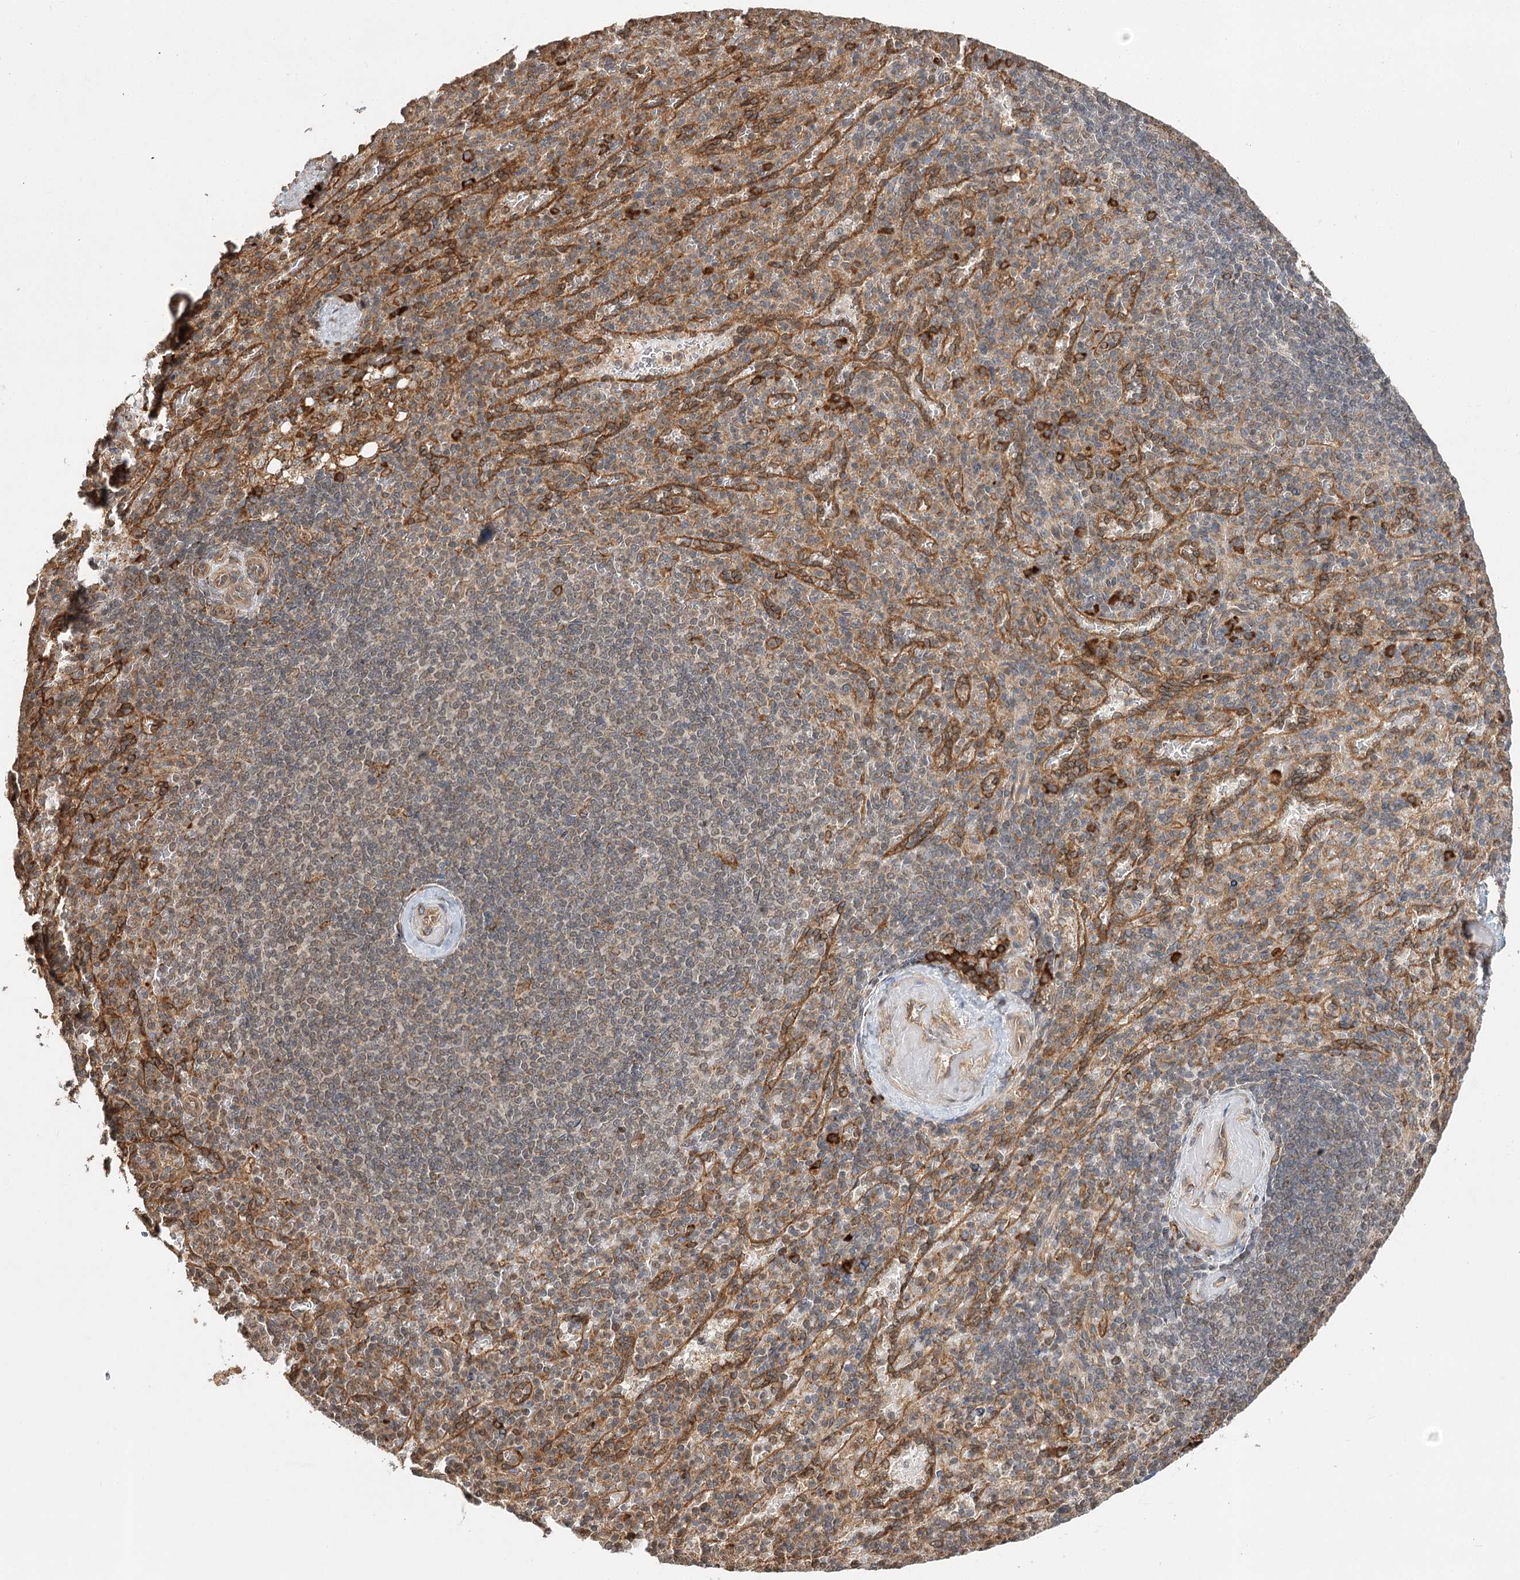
{"staining": {"intensity": "weak", "quantity": "<25%", "location": "cytoplasmic/membranous"}, "tissue": "spleen", "cell_type": "Cells in red pulp", "image_type": "normal", "snomed": [{"axis": "morphology", "description": "Normal tissue, NOS"}, {"axis": "topography", "description": "Spleen"}], "caption": "Benign spleen was stained to show a protein in brown. There is no significant expression in cells in red pulp. (Immunohistochemistry (ihc), brightfield microscopy, high magnification).", "gene": "DNAJB14", "patient": {"sex": "female", "age": 74}}